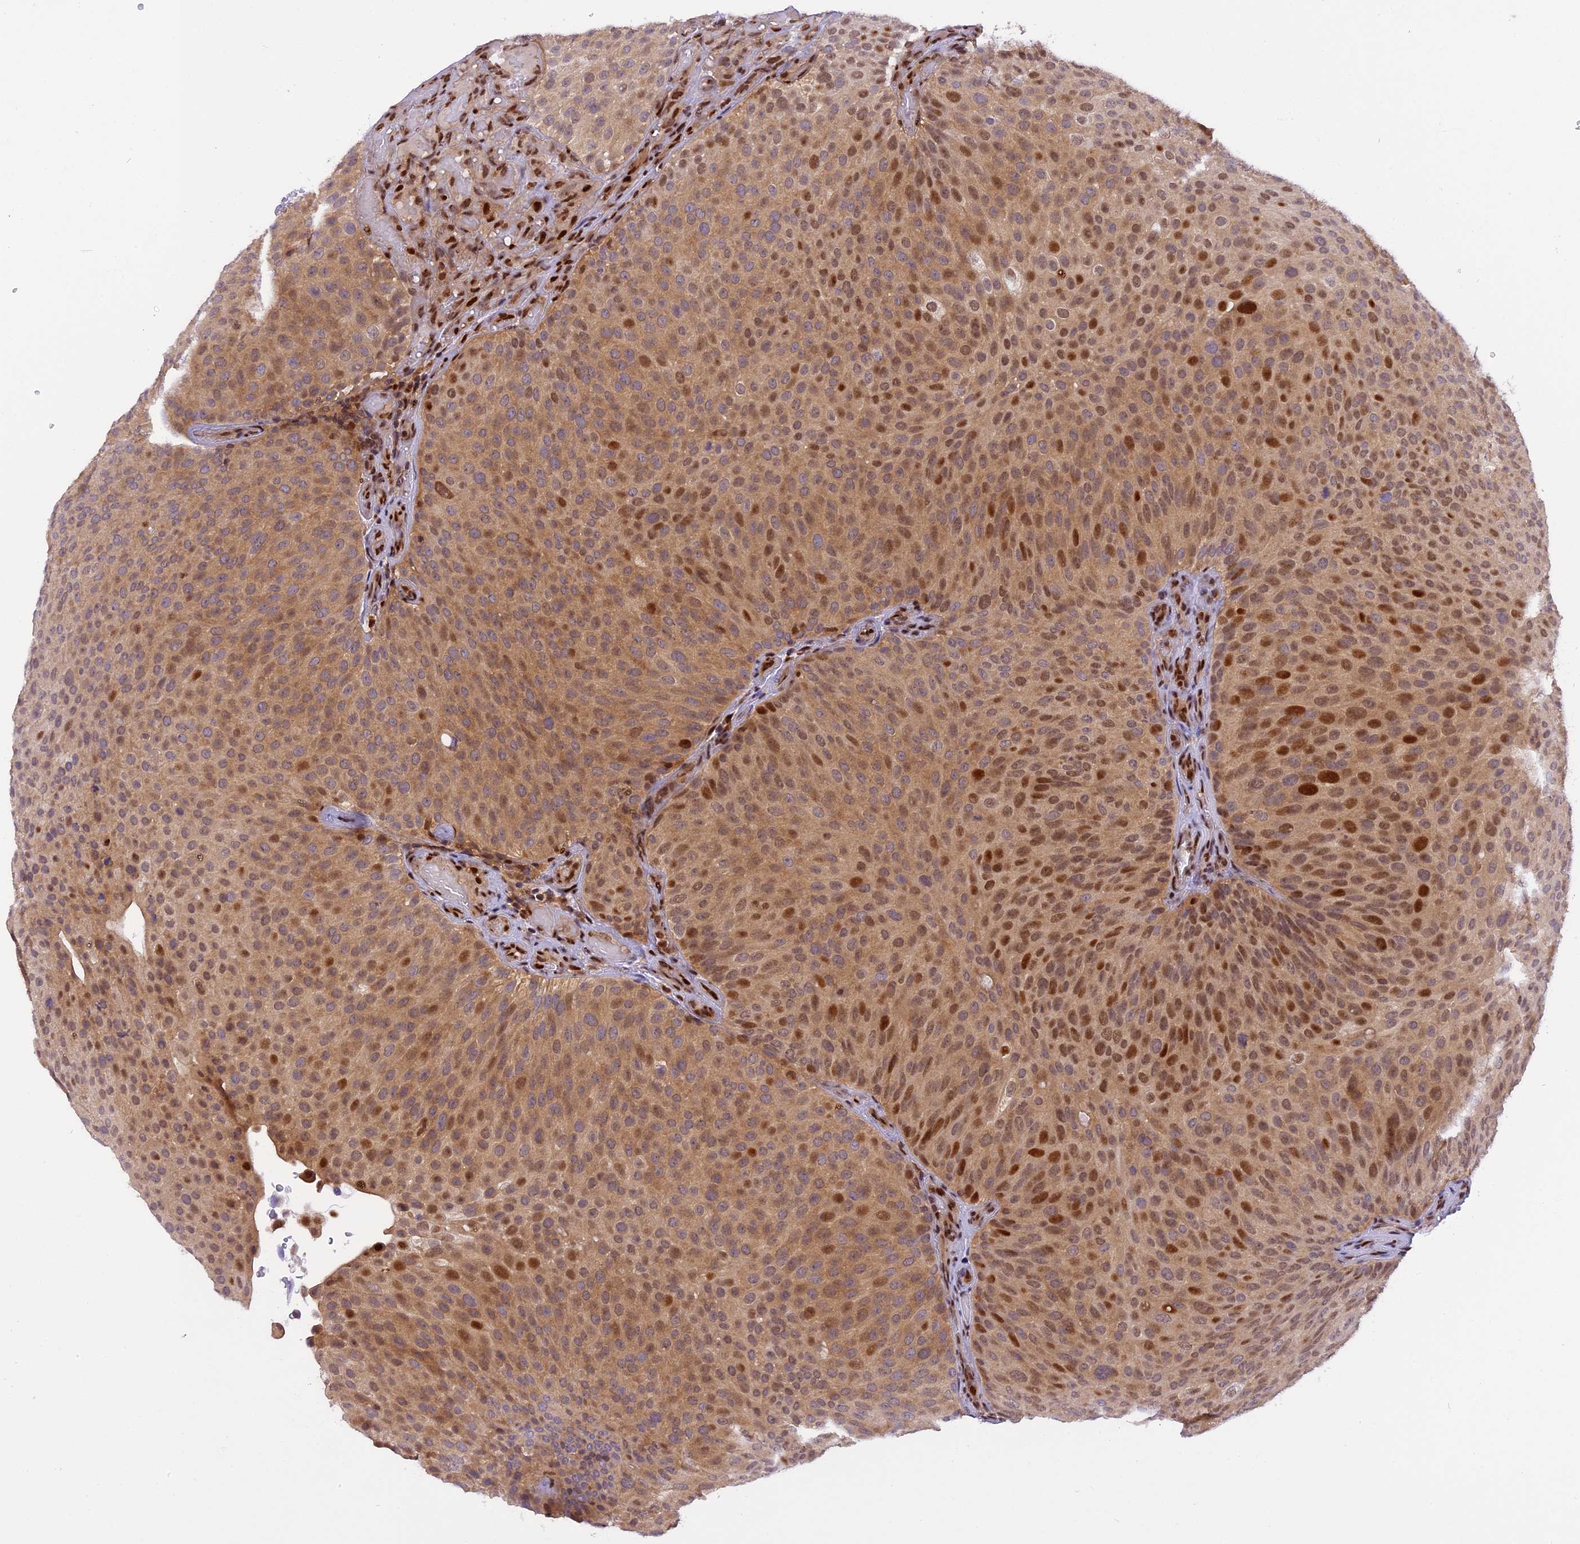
{"staining": {"intensity": "moderate", "quantity": ">75%", "location": "cytoplasmic/membranous,nuclear"}, "tissue": "urothelial cancer", "cell_type": "Tumor cells", "image_type": "cancer", "snomed": [{"axis": "morphology", "description": "Urothelial carcinoma, Low grade"}, {"axis": "topography", "description": "Urinary bladder"}], "caption": "Urothelial carcinoma (low-grade) stained with DAB (3,3'-diaminobenzidine) IHC displays medium levels of moderate cytoplasmic/membranous and nuclear staining in approximately >75% of tumor cells.", "gene": "RABGGTA", "patient": {"sex": "male", "age": 78}}